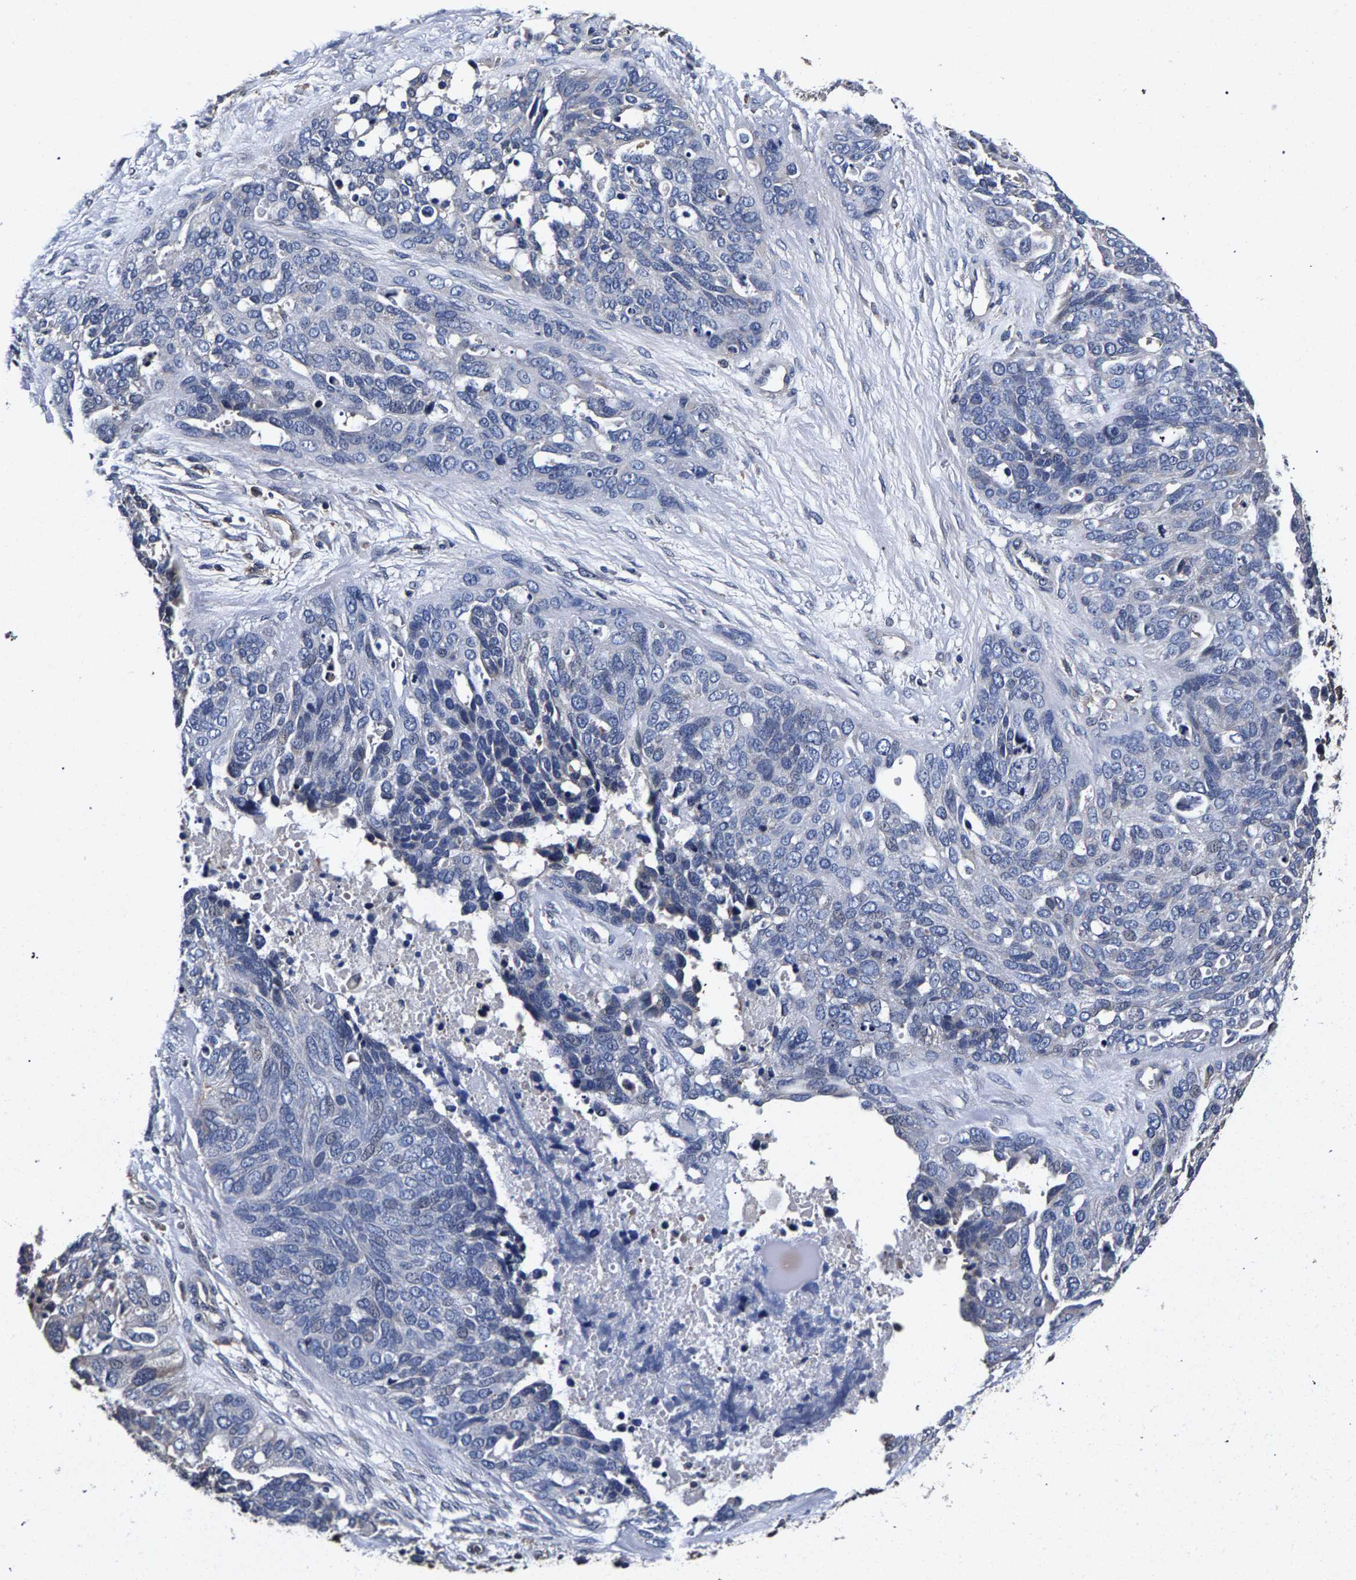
{"staining": {"intensity": "negative", "quantity": "none", "location": "none"}, "tissue": "ovarian cancer", "cell_type": "Tumor cells", "image_type": "cancer", "snomed": [{"axis": "morphology", "description": "Cystadenocarcinoma, serous, NOS"}, {"axis": "topography", "description": "Ovary"}], "caption": "This micrograph is of ovarian cancer stained with IHC to label a protein in brown with the nuclei are counter-stained blue. There is no positivity in tumor cells.", "gene": "MARCHF7", "patient": {"sex": "female", "age": 44}}